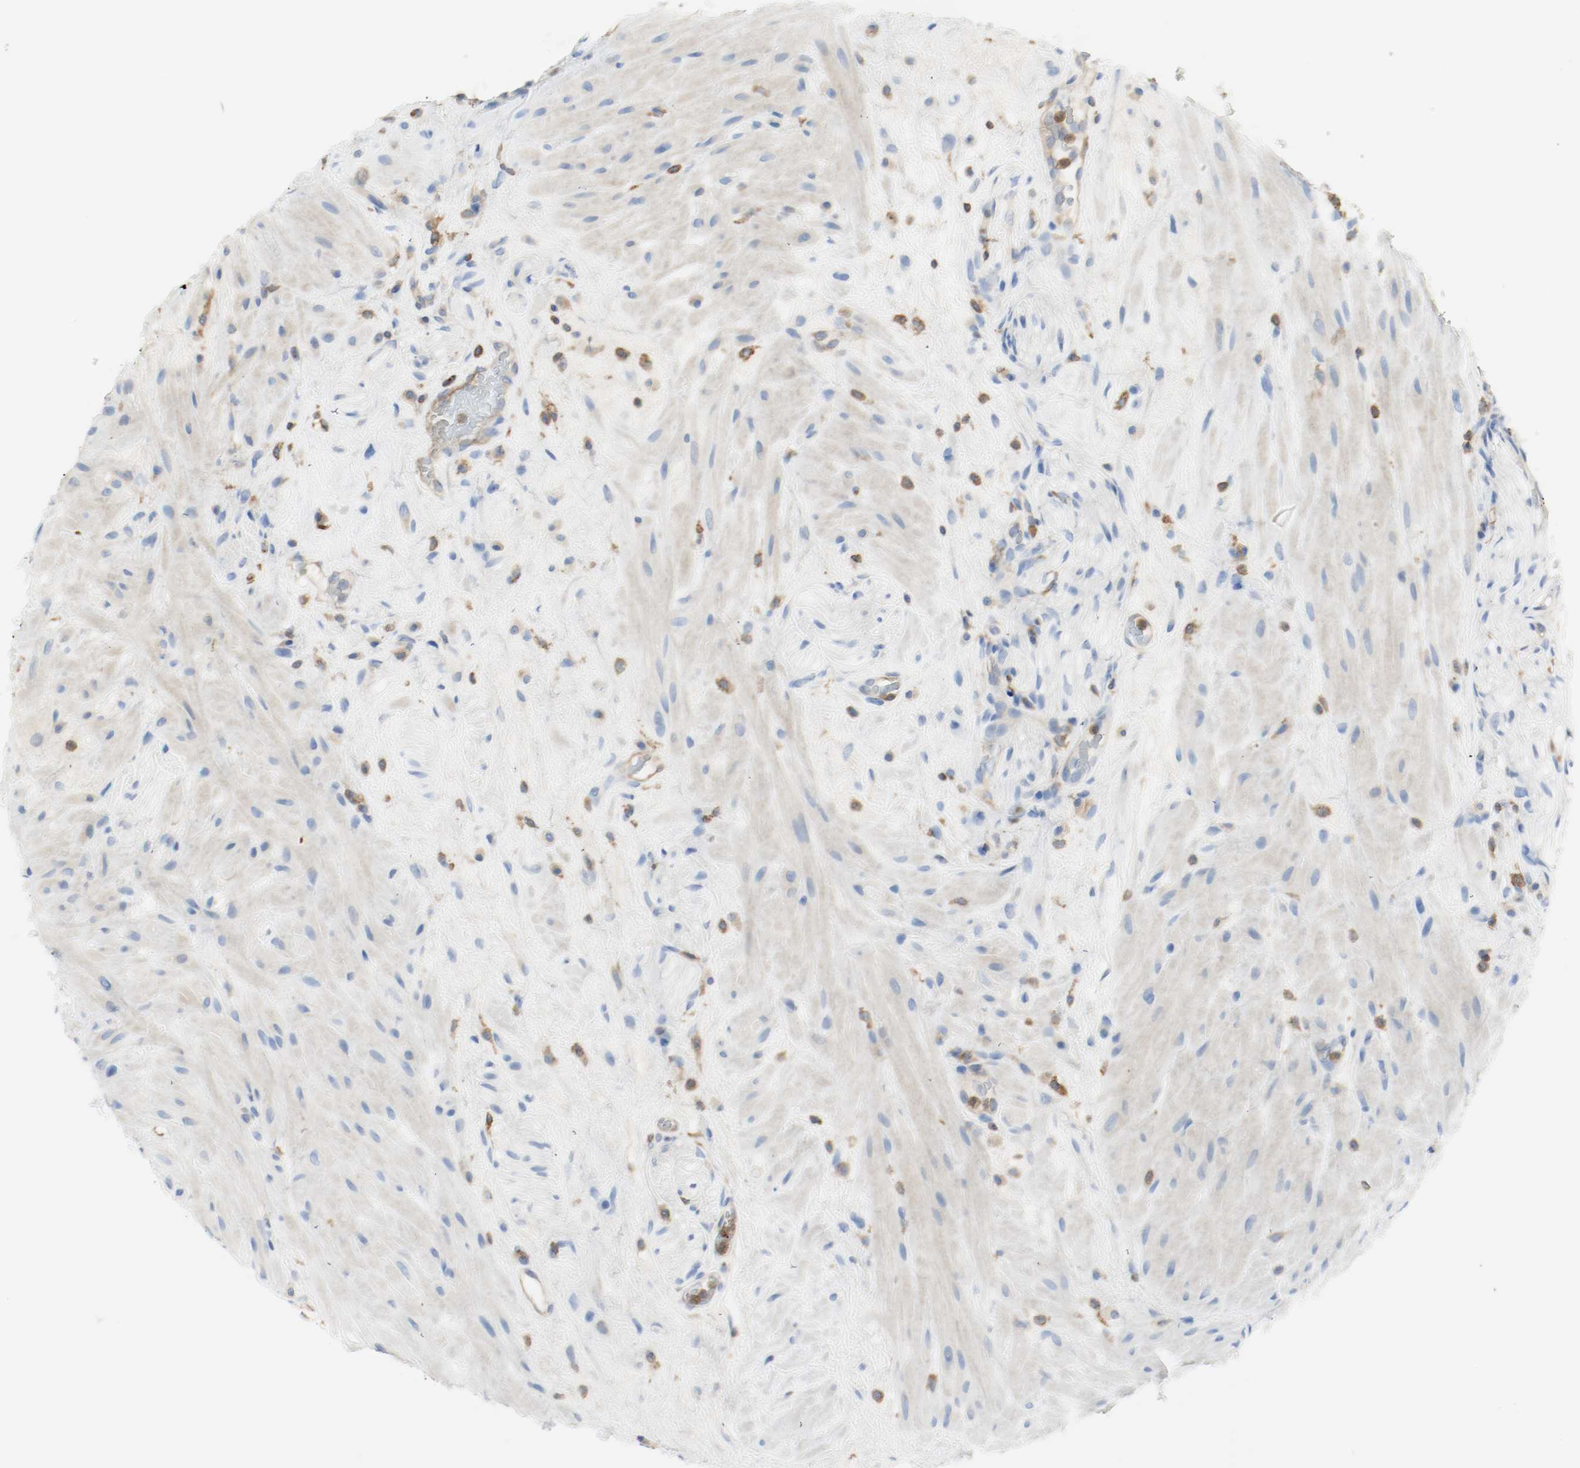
{"staining": {"intensity": "negative", "quantity": "none", "location": "none"}, "tissue": "seminal vesicle", "cell_type": "Glandular cells", "image_type": "normal", "snomed": [{"axis": "morphology", "description": "Normal tissue, NOS"}, {"axis": "topography", "description": "Seminal veicle"}], "caption": "Micrograph shows no significant protein expression in glandular cells of benign seminal vesicle.", "gene": "ARPC1B", "patient": {"sex": "male", "age": 61}}